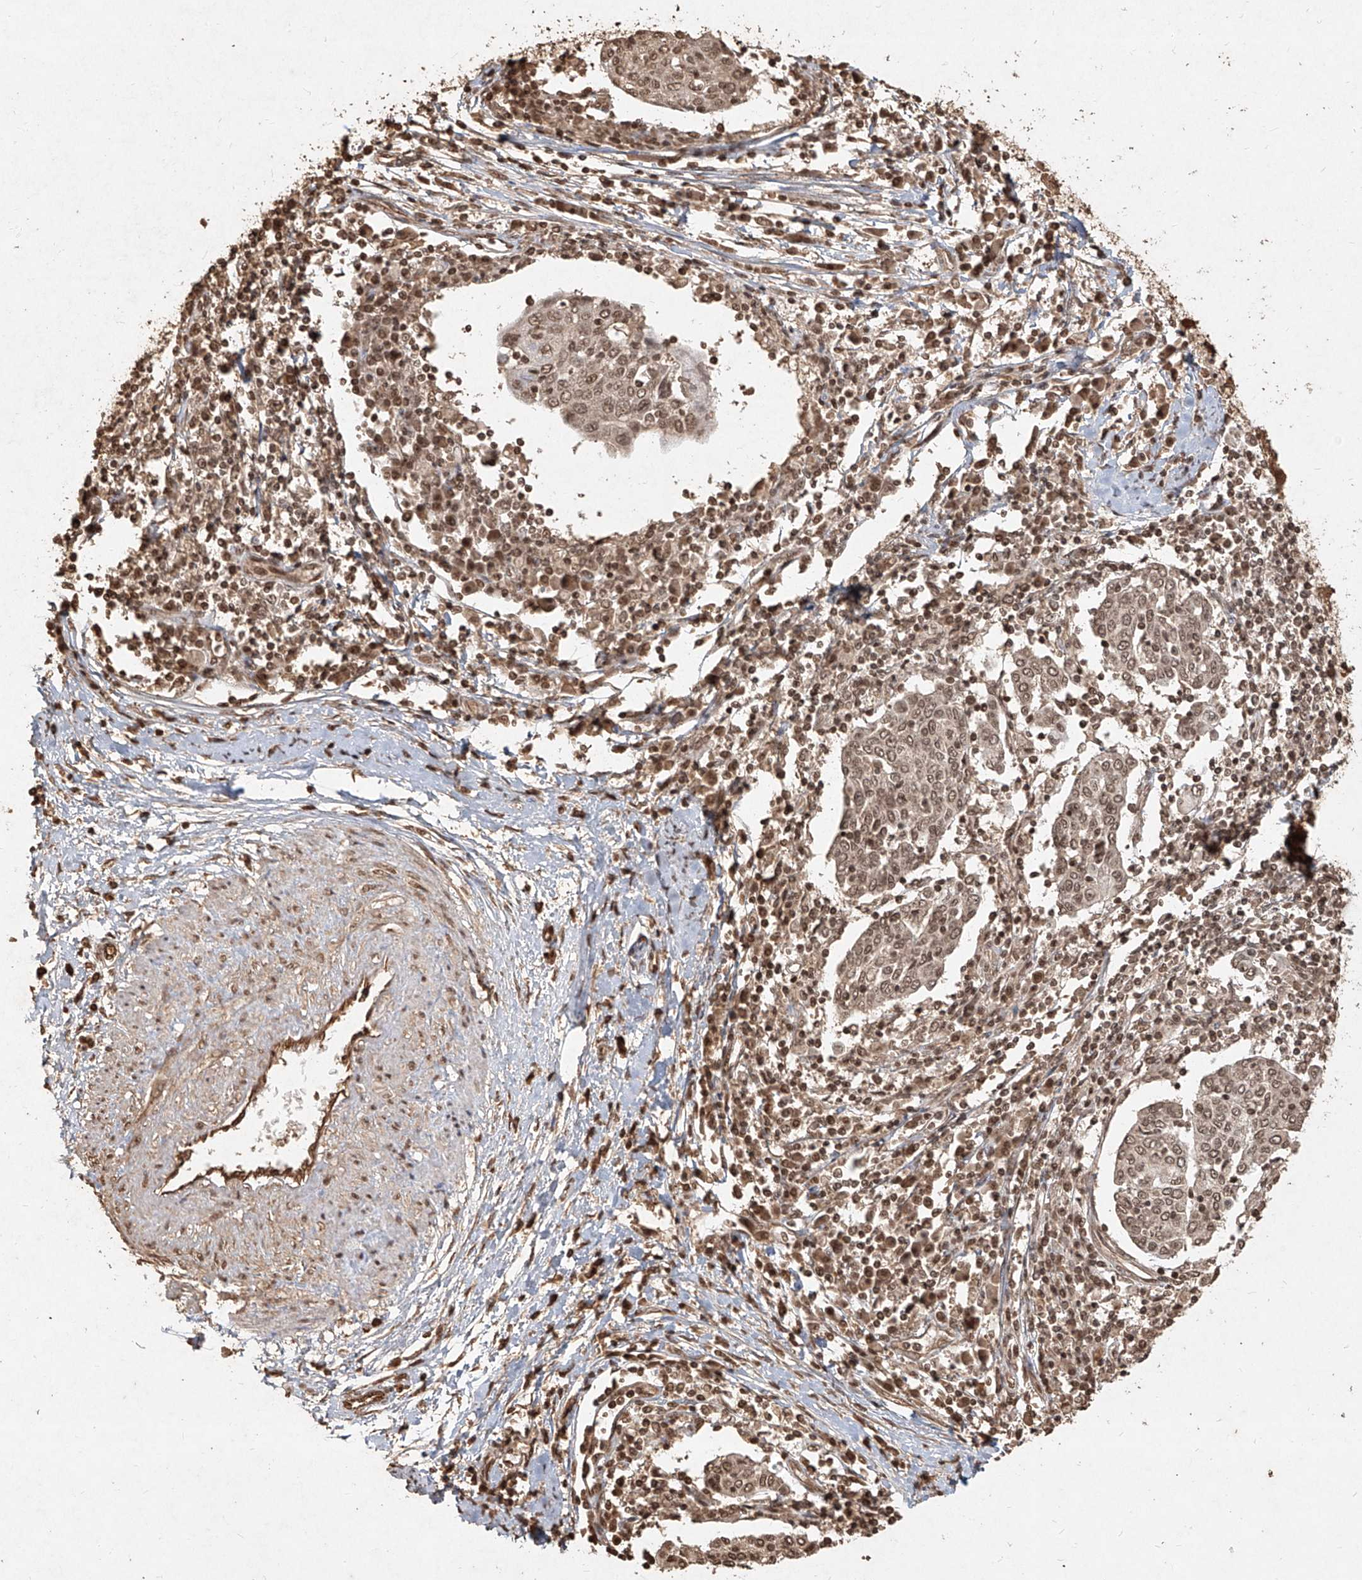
{"staining": {"intensity": "moderate", "quantity": ">75%", "location": "nuclear"}, "tissue": "cervical cancer", "cell_type": "Tumor cells", "image_type": "cancer", "snomed": [{"axis": "morphology", "description": "Squamous cell carcinoma, NOS"}, {"axis": "topography", "description": "Cervix"}], "caption": "A brown stain highlights moderate nuclear staining of a protein in human cervical cancer (squamous cell carcinoma) tumor cells. (Brightfield microscopy of DAB IHC at high magnification).", "gene": "UBE2K", "patient": {"sex": "female", "age": 40}}